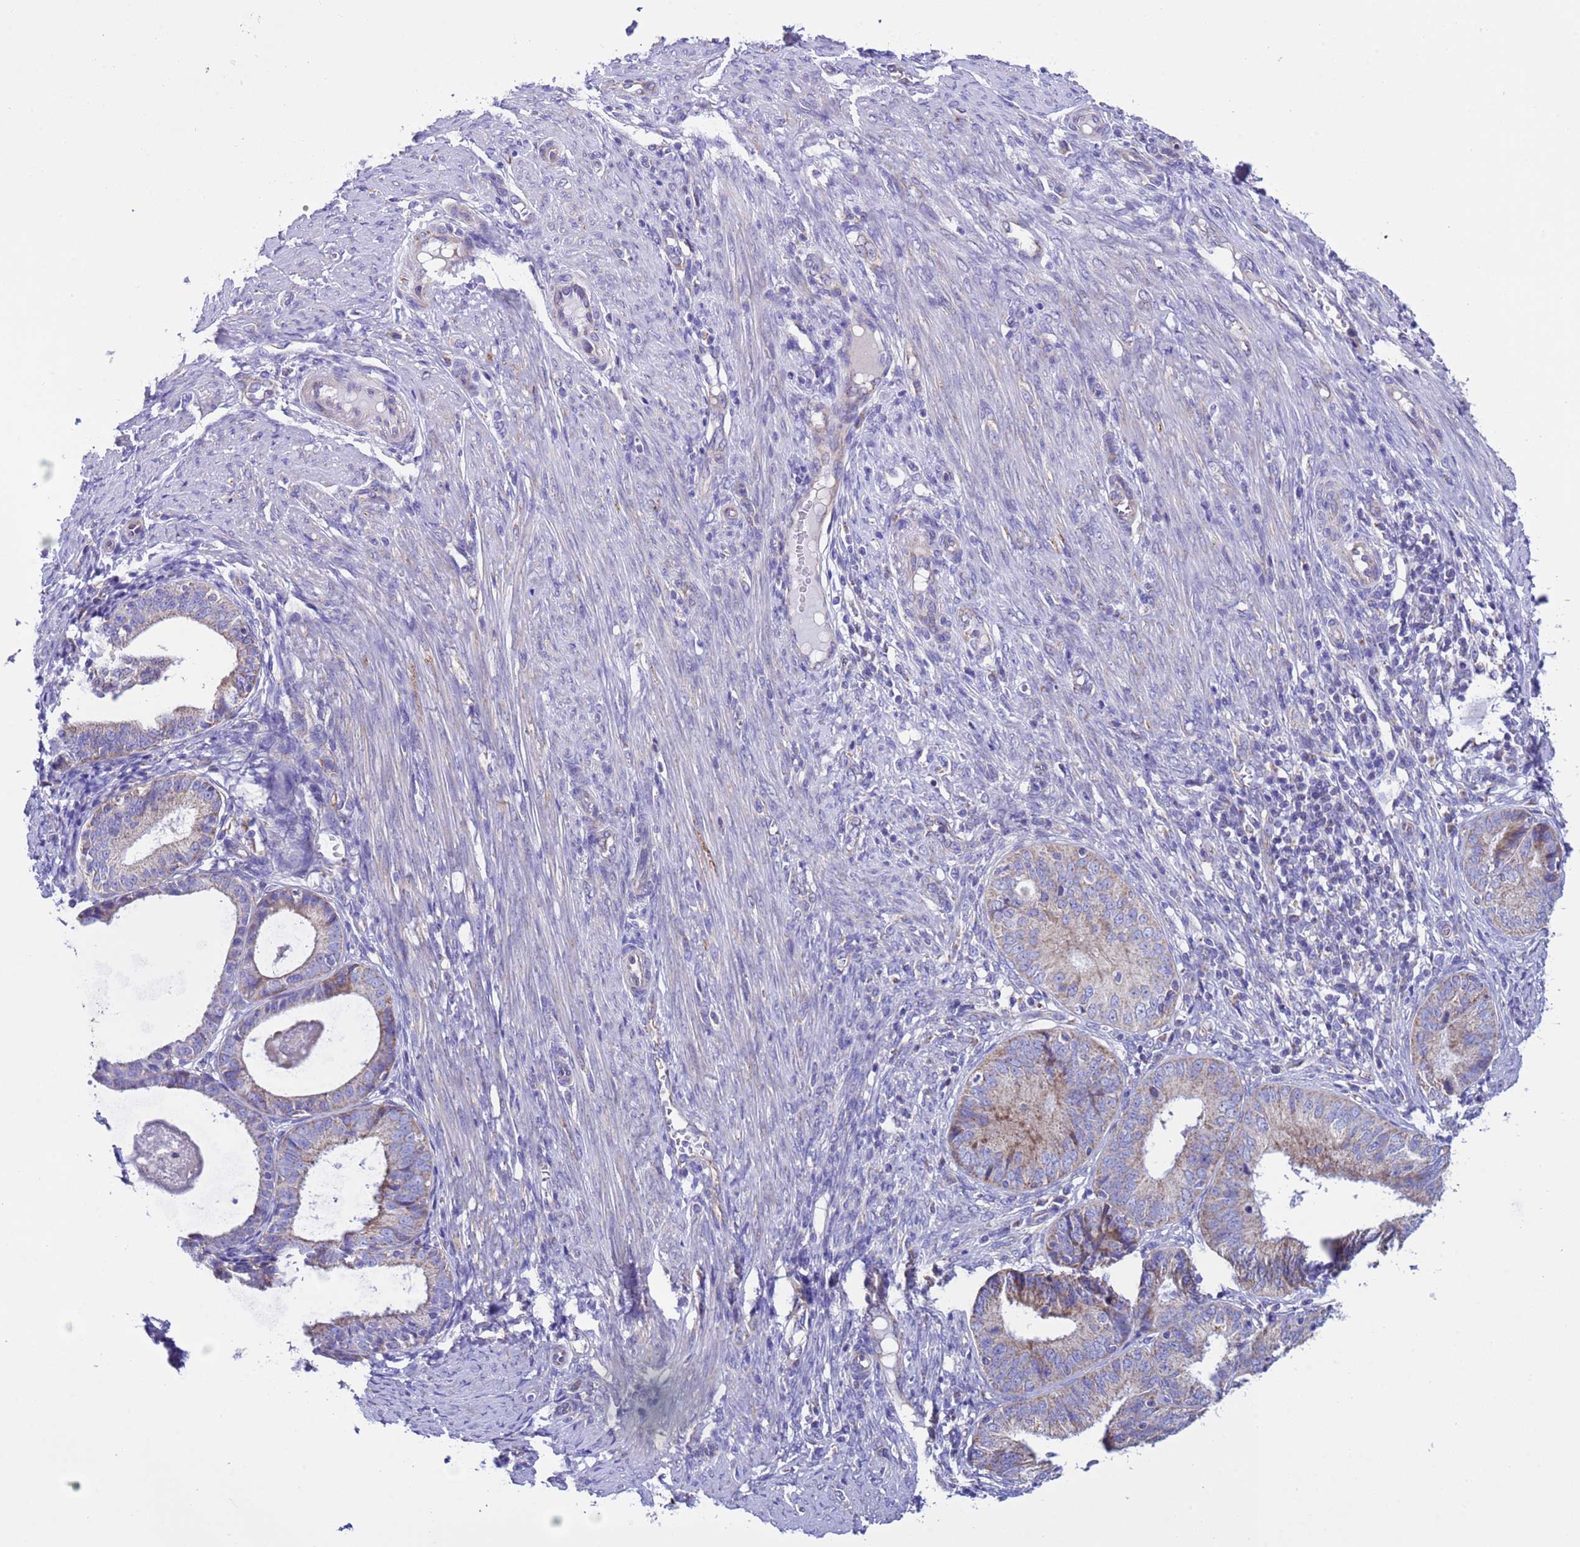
{"staining": {"intensity": "weak", "quantity": "<25%", "location": "cytoplasmic/membranous"}, "tissue": "endometrial cancer", "cell_type": "Tumor cells", "image_type": "cancer", "snomed": [{"axis": "morphology", "description": "Adenocarcinoma, NOS"}, {"axis": "topography", "description": "Endometrium"}], "caption": "The histopathology image reveals no significant expression in tumor cells of adenocarcinoma (endometrial).", "gene": "CCDC191", "patient": {"sex": "female", "age": 51}}